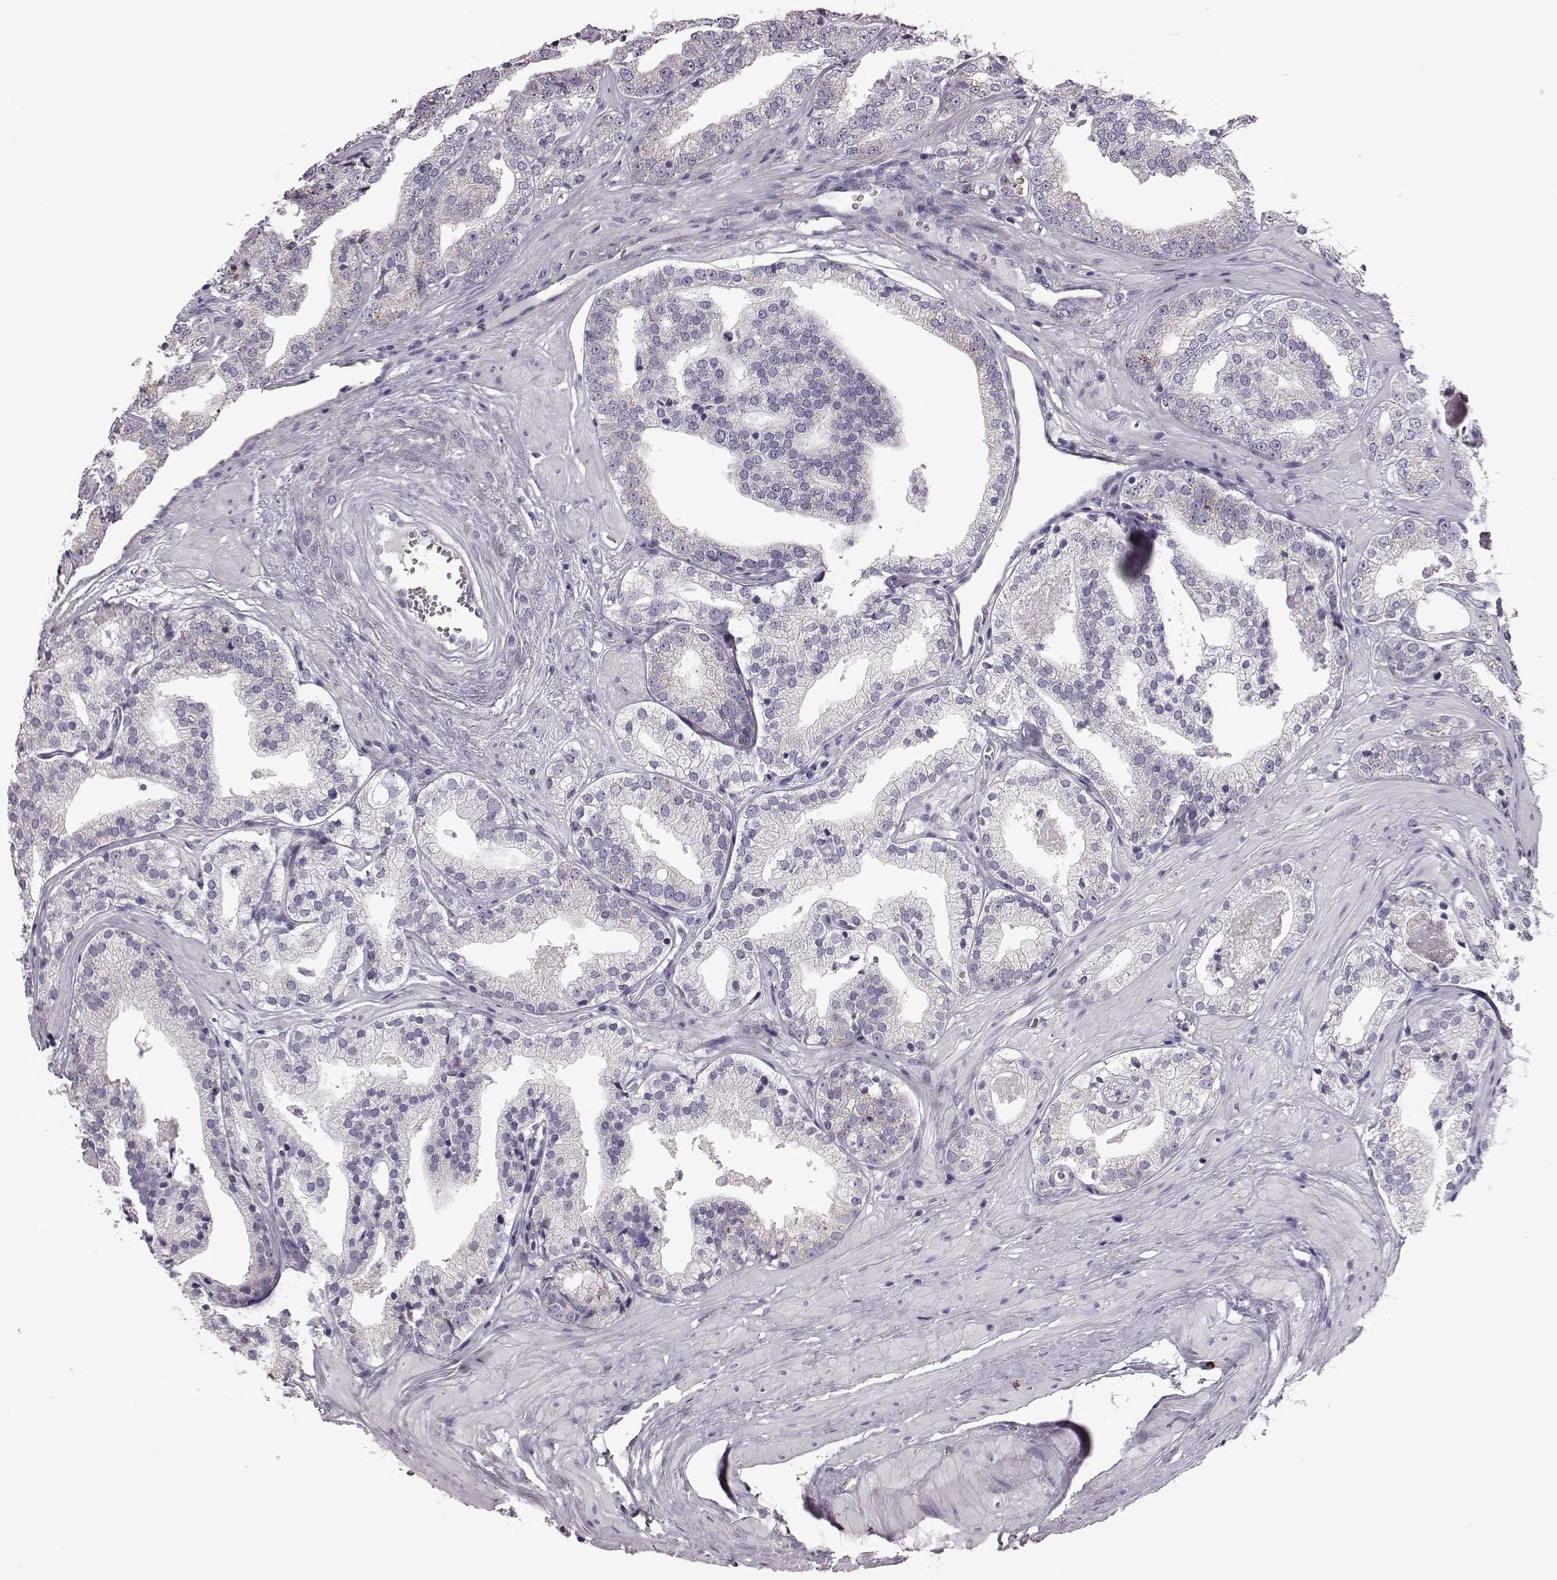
{"staining": {"intensity": "moderate", "quantity": "<25%", "location": "cytoplasmic/membranous"}, "tissue": "prostate cancer", "cell_type": "Tumor cells", "image_type": "cancer", "snomed": [{"axis": "morphology", "description": "Adenocarcinoma, Low grade"}, {"axis": "topography", "description": "Prostate"}], "caption": "Immunohistochemical staining of human prostate cancer displays moderate cytoplasmic/membranous protein expression in approximately <25% of tumor cells.", "gene": "RIMS2", "patient": {"sex": "male", "age": 60}}